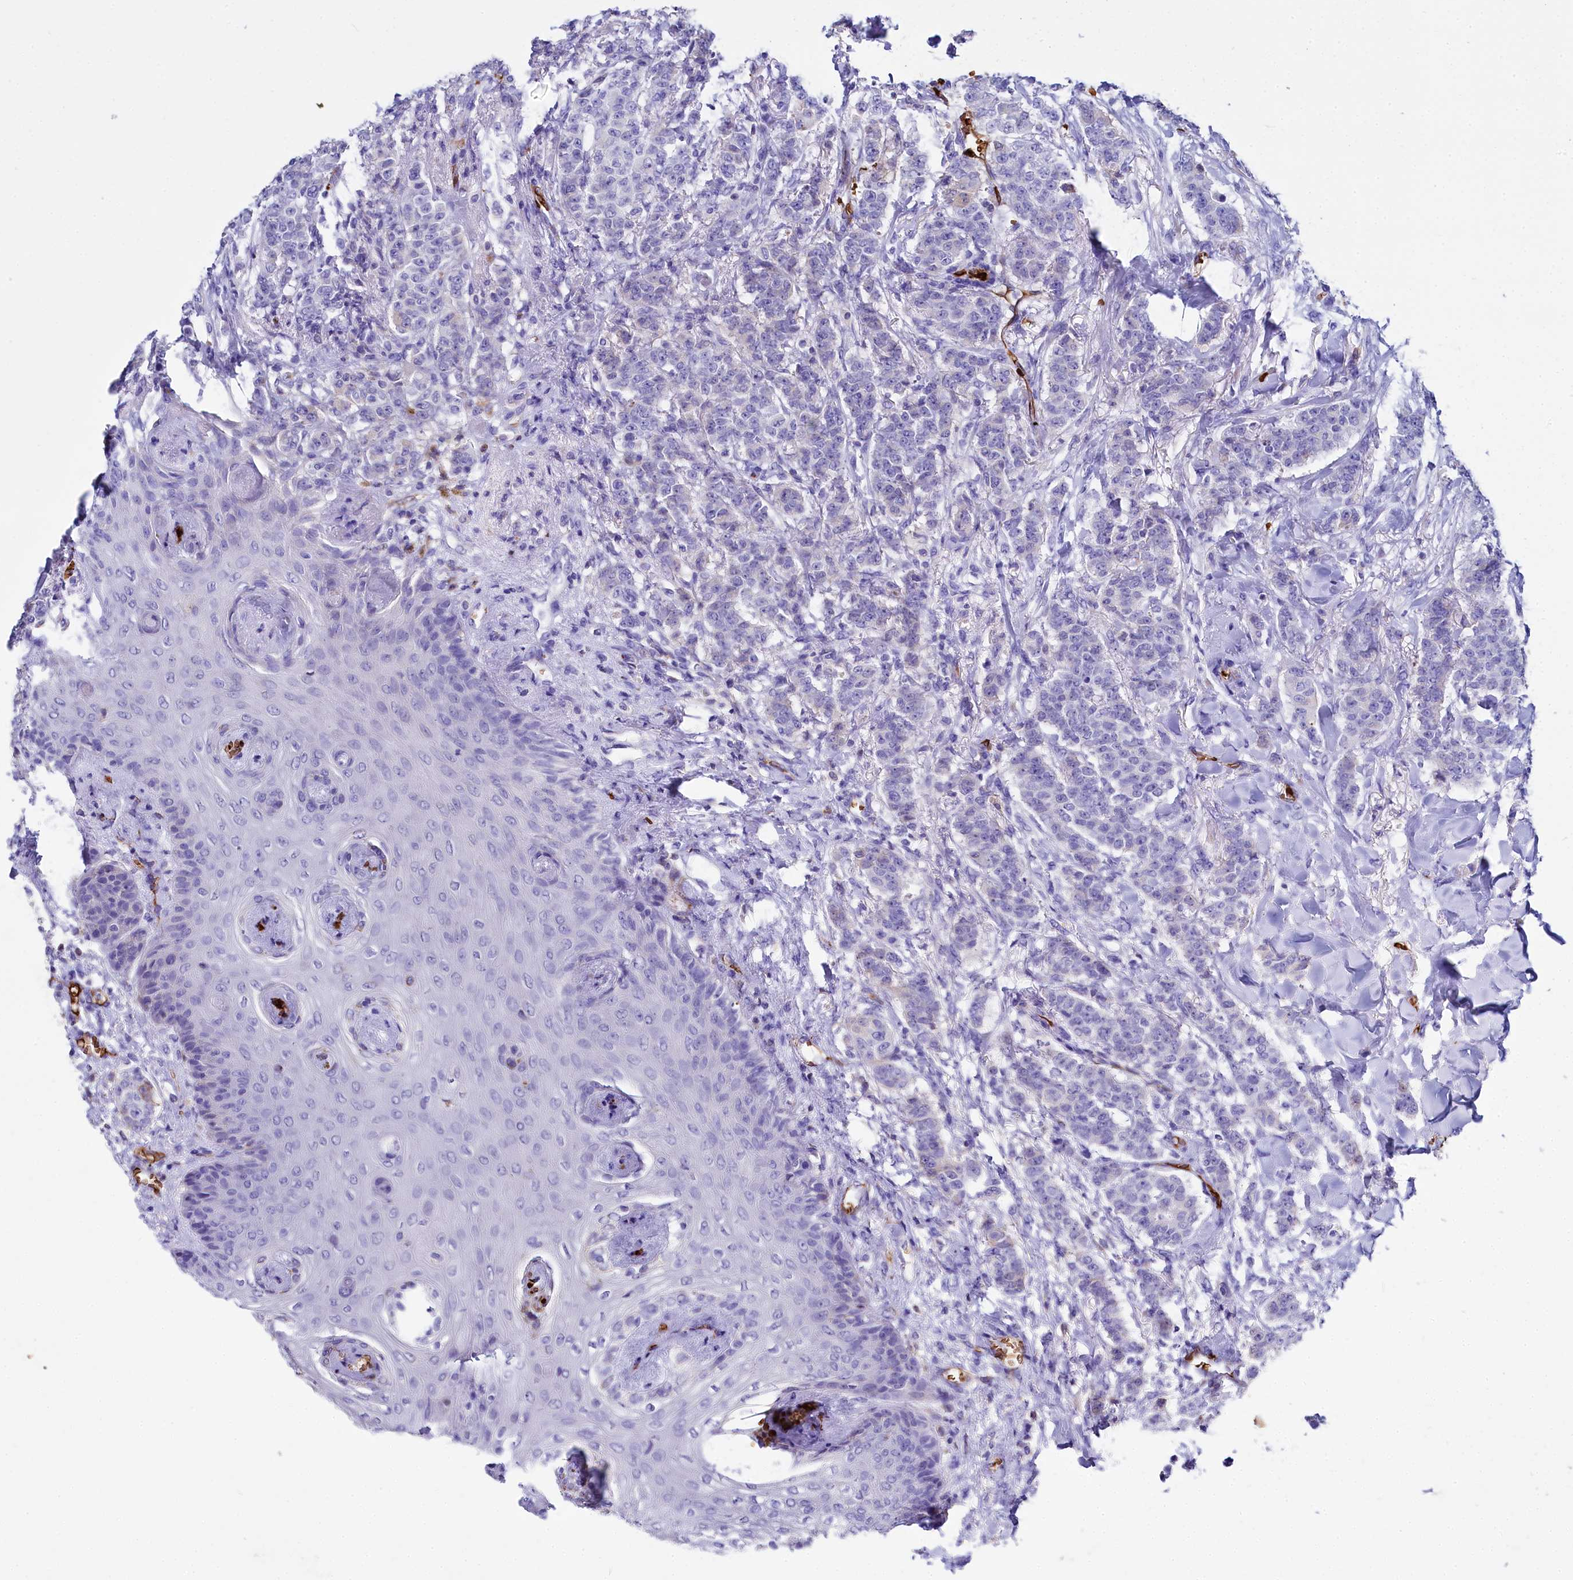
{"staining": {"intensity": "negative", "quantity": "none", "location": "none"}, "tissue": "breast cancer", "cell_type": "Tumor cells", "image_type": "cancer", "snomed": [{"axis": "morphology", "description": "Duct carcinoma"}, {"axis": "topography", "description": "Breast"}], "caption": "Immunohistochemistry (IHC) micrograph of breast invasive ductal carcinoma stained for a protein (brown), which displays no staining in tumor cells. (DAB (3,3'-diaminobenzidine) immunohistochemistry with hematoxylin counter stain).", "gene": "RPUSD3", "patient": {"sex": "female", "age": 40}}